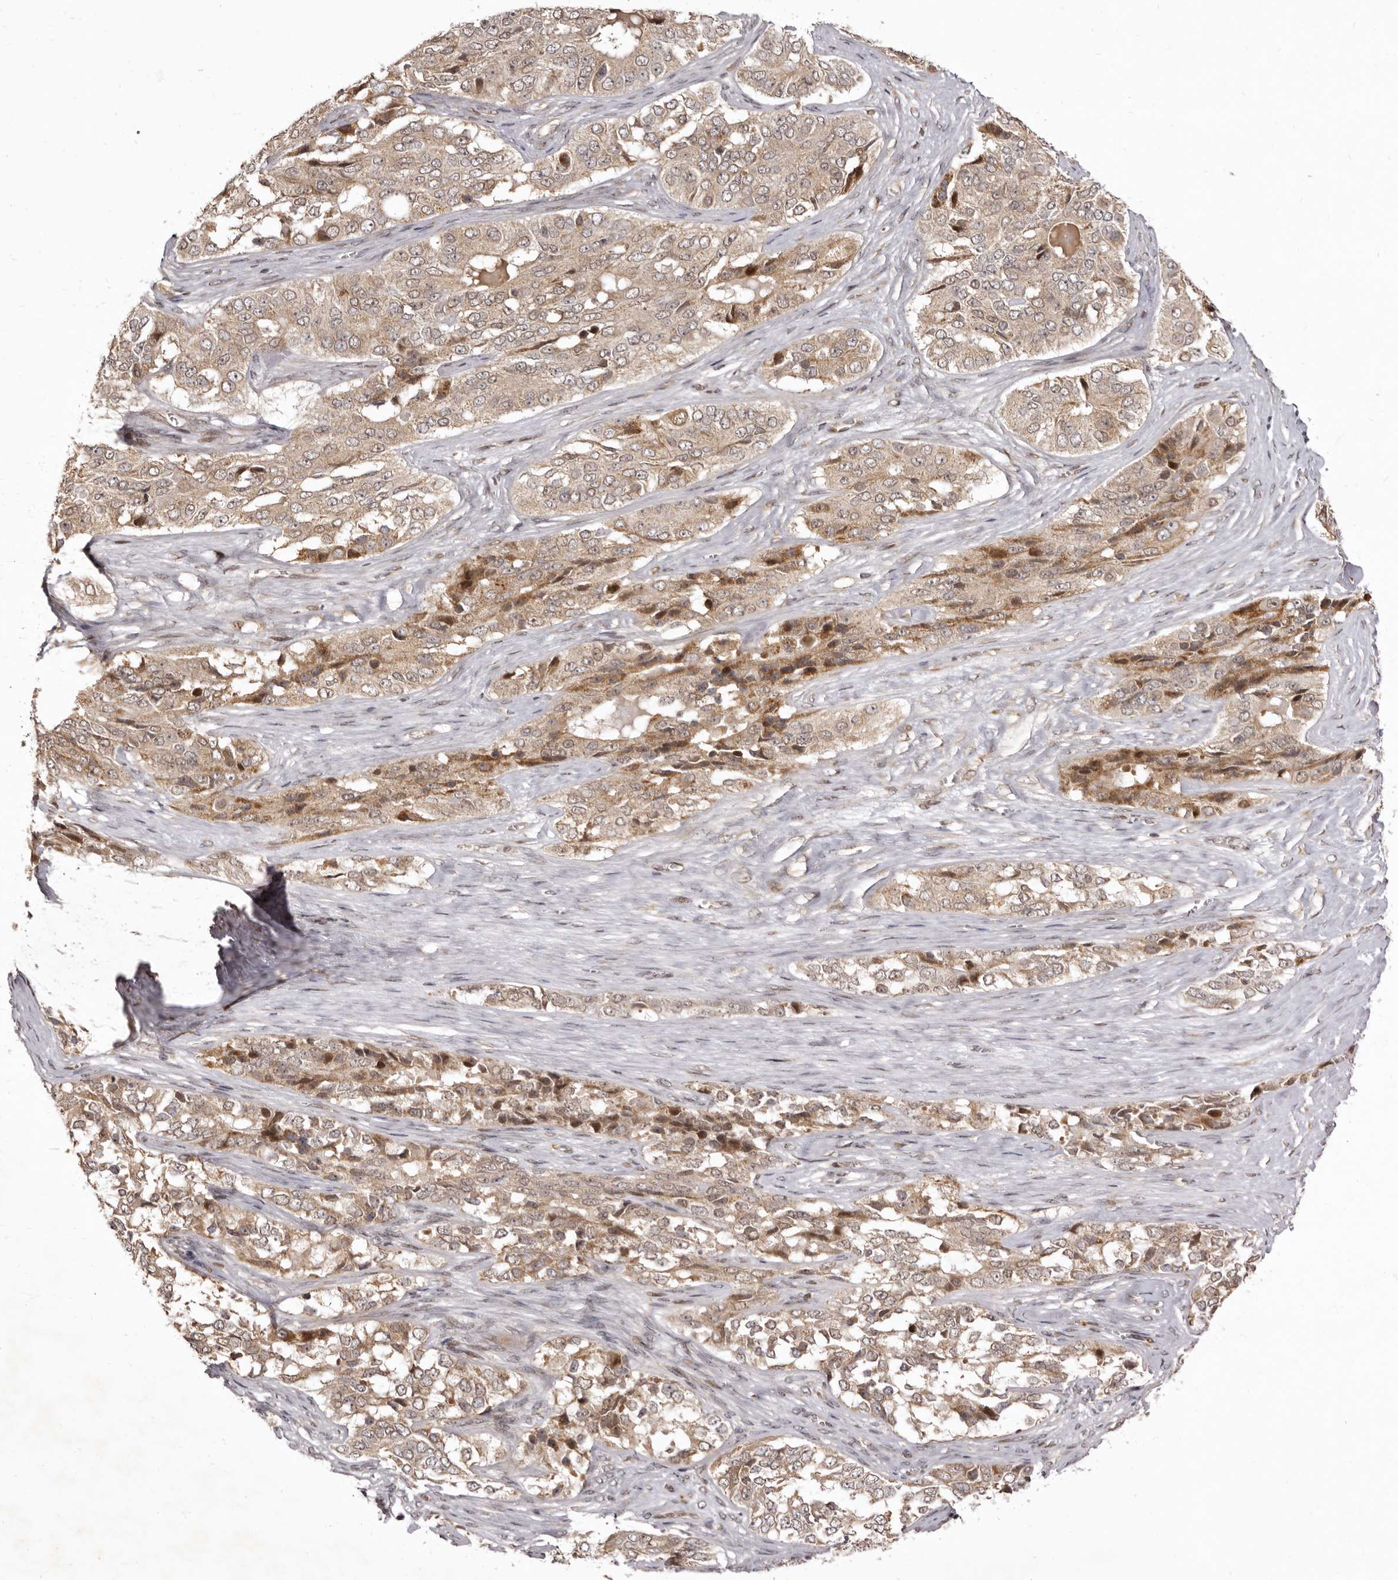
{"staining": {"intensity": "moderate", "quantity": ">75%", "location": "cytoplasmic/membranous,nuclear"}, "tissue": "ovarian cancer", "cell_type": "Tumor cells", "image_type": "cancer", "snomed": [{"axis": "morphology", "description": "Carcinoma, endometroid"}, {"axis": "topography", "description": "Ovary"}], "caption": "The immunohistochemical stain highlights moderate cytoplasmic/membranous and nuclear expression in tumor cells of ovarian cancer tissue.", "gene": "ZNF326", "patient": {"sex": "female", "age": 51}}